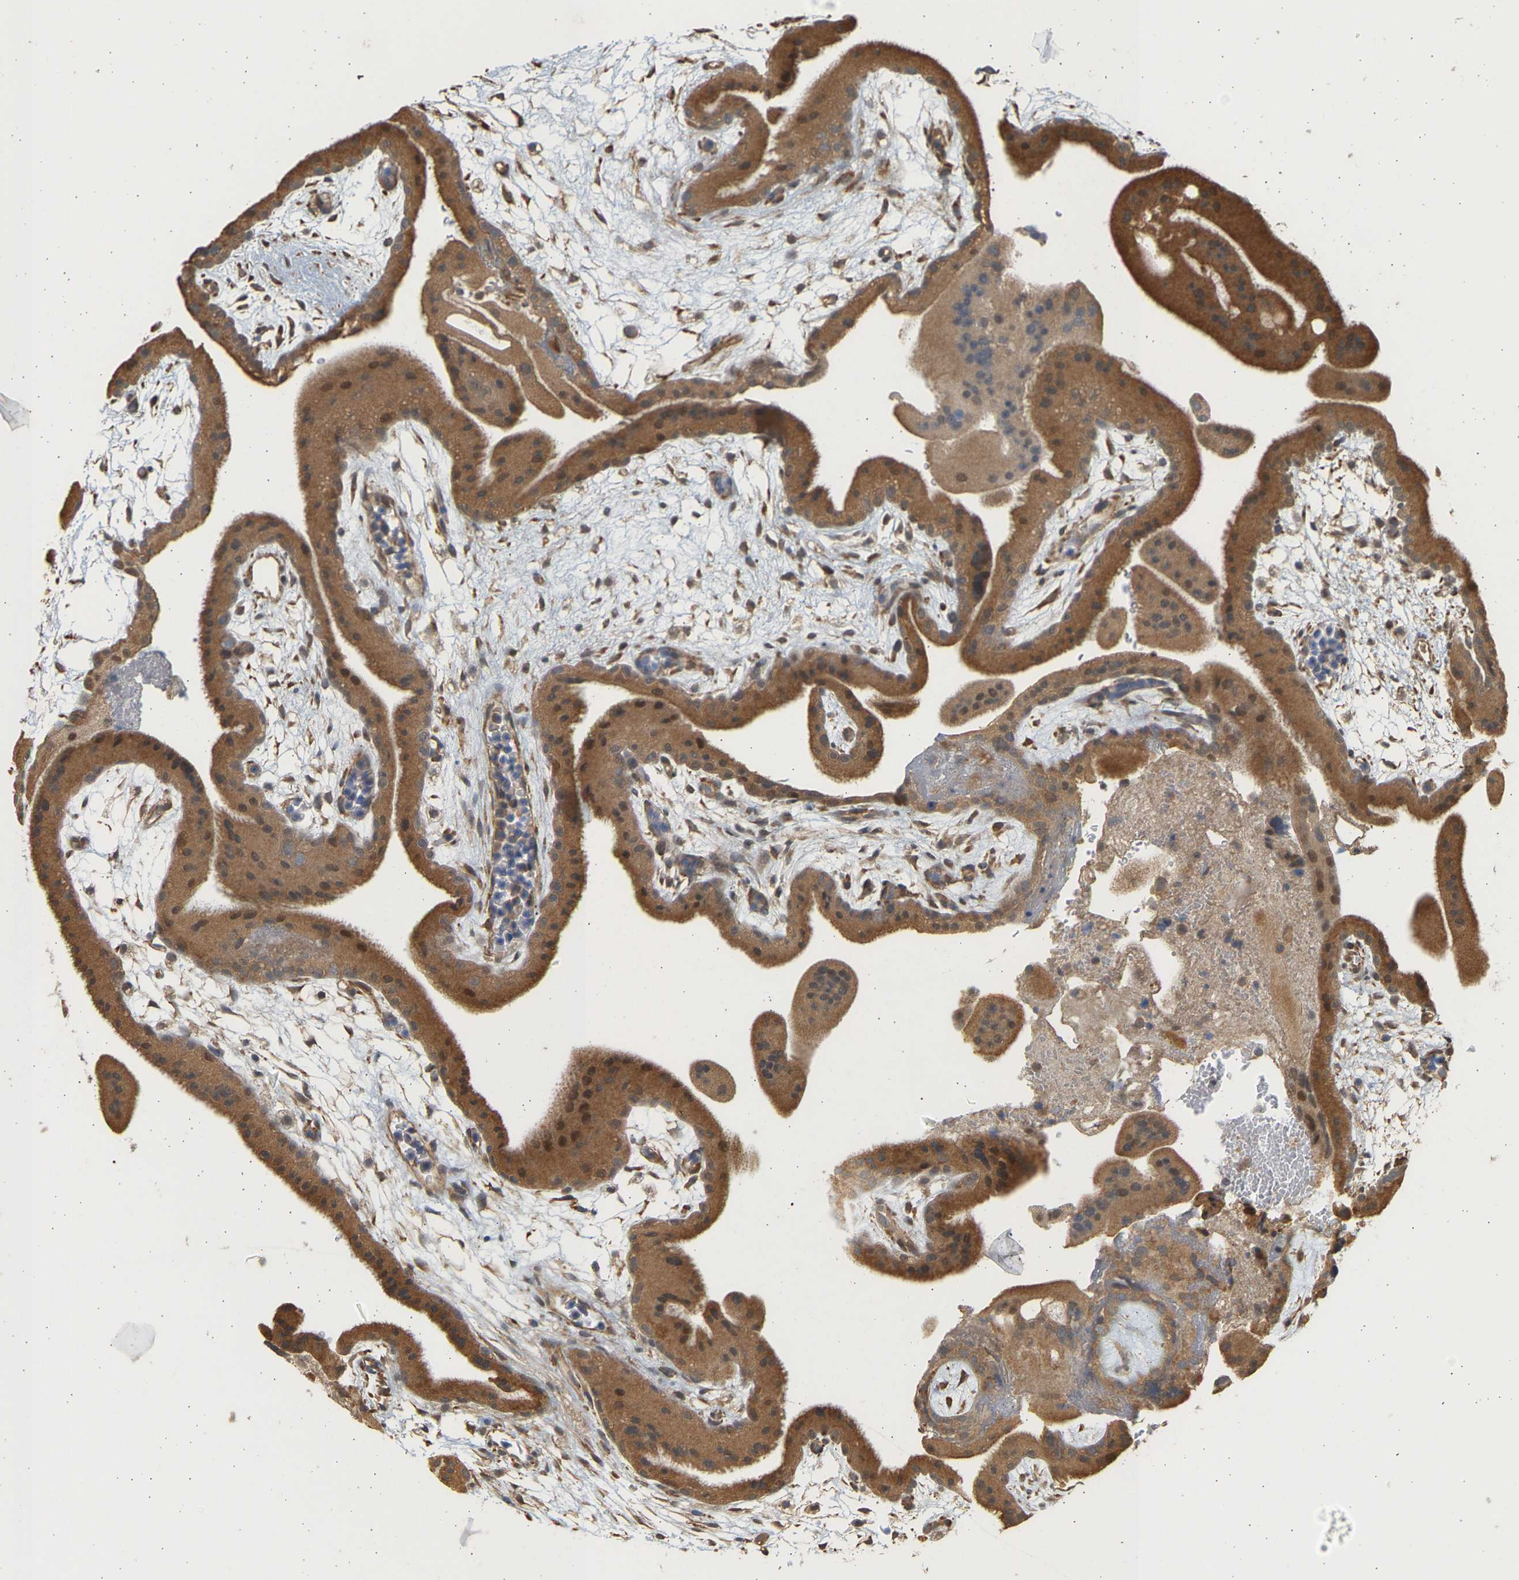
{"staining": {"intensity": "strong", "quantity": ">75%", "location": "cytoplasmic/membranous,nuclear"}, "tissue": "placenta", "cell_type": "Trophoblastic cells", "image_type": "normal", "snomed": [{"axis": "morphology", "description": "Normal tissue, NOS"}, {"axis": "topography", "description": "Placenta"}], "caption": "This photomicrograph displays IHC staining of benign placenta, with high strong cytoplasmic/membranous,nuclear positivity in about >75% of trophoblastic cells.", "gene": "B4GALT6", "patient": {"sex": "female", "age": 19}}